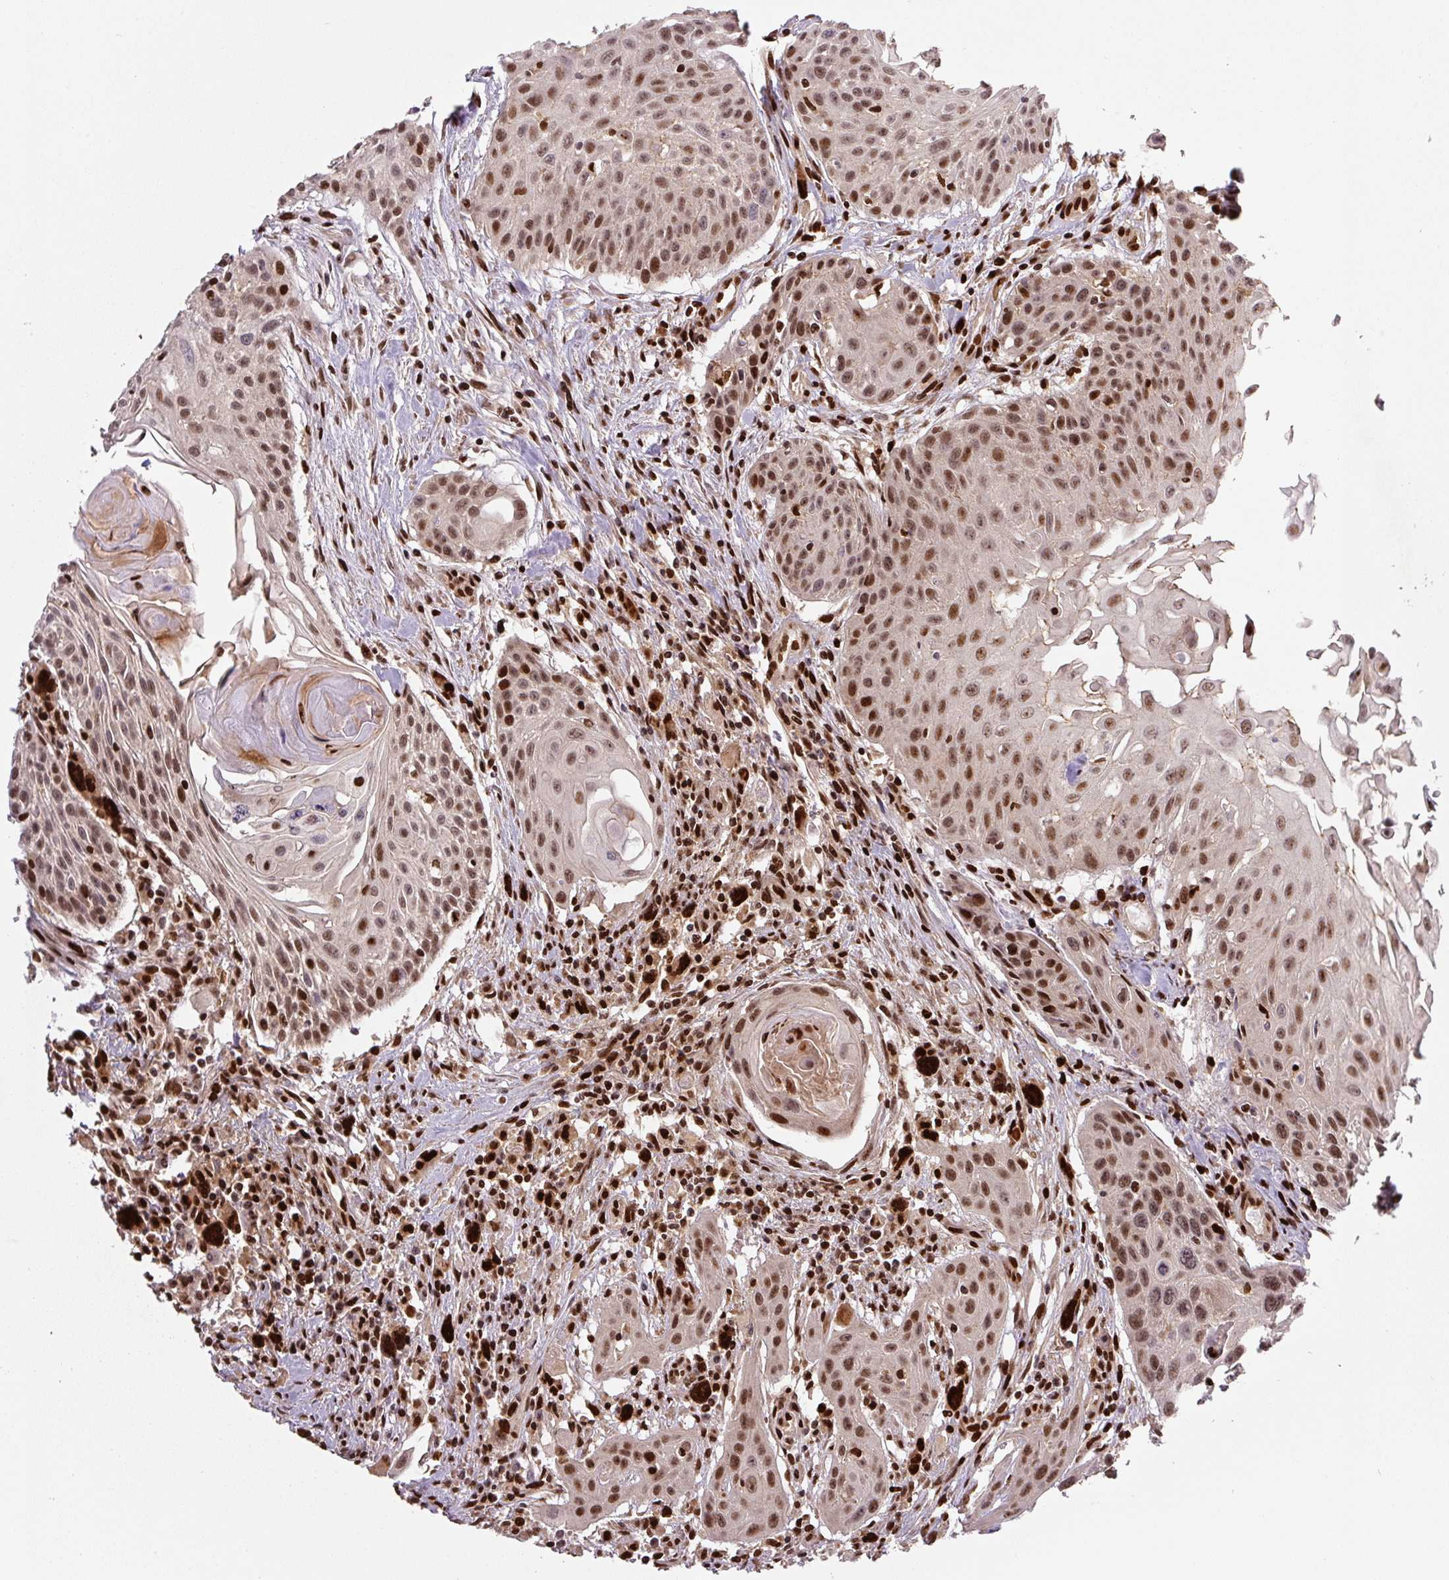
{"staining": {"intensity": "strong", "quantity": ">75%", "location": "nuclear"}, "tissue": "head and neck cancer", "cell_type": "Tumor cells", "image_type": "cancer", "snomed": [{"axis": "morphology", "description": "Squamous cell carcinoma, NOS"}, {"axis": "topography", "description": "Lymph node"}, {"axis": "topography", "description": "Salivary gland"}, {"axis": "topography", "description": "Head-Neck"}], "caption": "Protein staining by immunohistochemistry (IHC) displays strong nuclear expression in approximately >75% of tumor cells in head and neck cancer. The staining was performed using DAB, with brown indicating positive protein expression. Nuclei are stained blue with hematoxylin.", "gene": "PYDC2", "patient": {"sex": "female", "age": 74}}